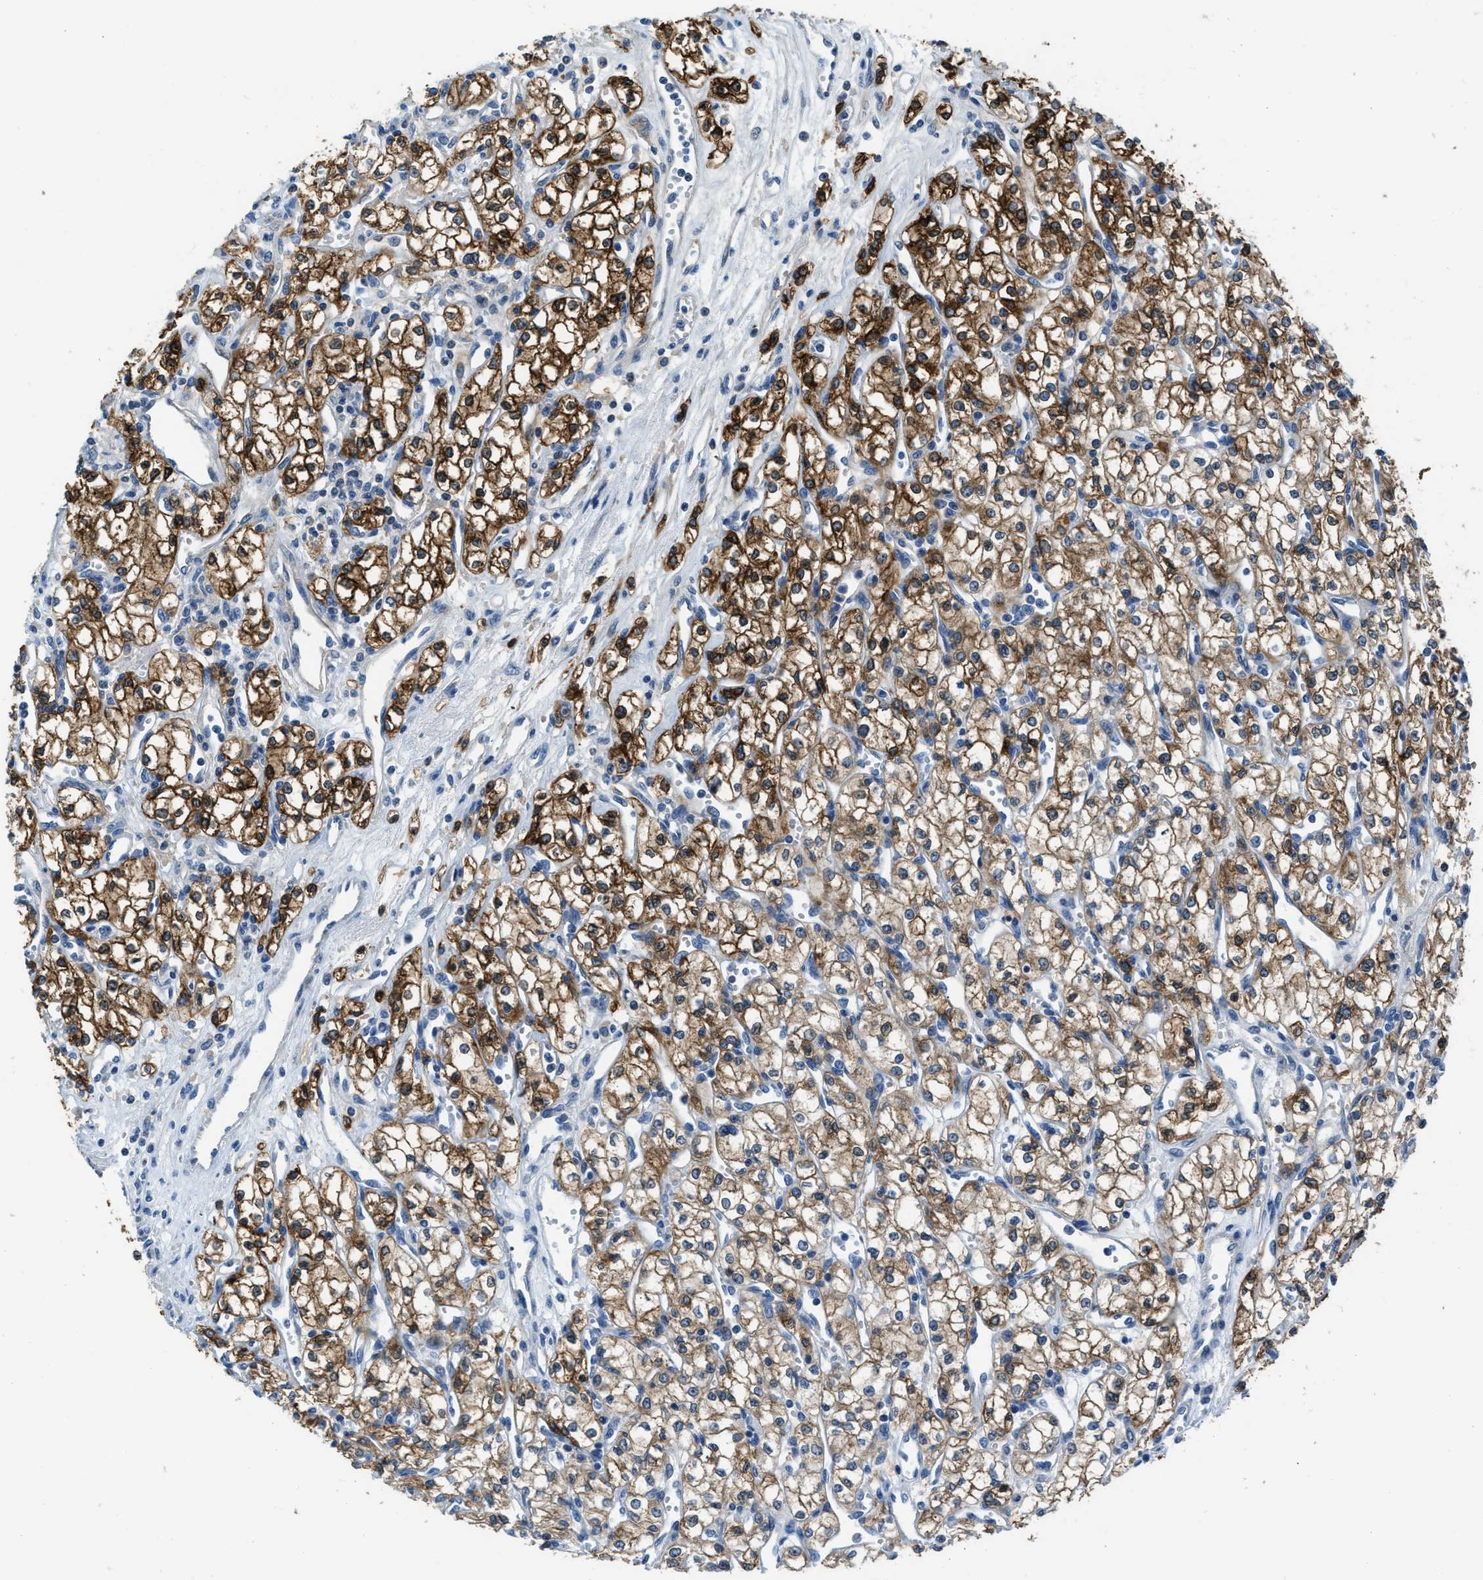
{"staining": {"intensity": "moderate", "quantity": ">75%", "location": "cytoplasmic/membranous"}, "tissue": "renal cancer", "cell_type": "Tumor cells", "image_type": "cancer", "snomed": [{"axis": "morphology", "description": "Adenocarcinoma, NOS"}, {"axis": "topography", "description": "Kidney"}], "caption": "Adenocarcinoma (renal) stained with DAB (3,3'-diaminobenzidine) immunohistochemistry (IHC) shows medium levels of moderate cytoplasmic/membranous staining in about >75% of tumor cells.", "gene": "PFKP", "patient": {"sex": "male", "age": 59}}